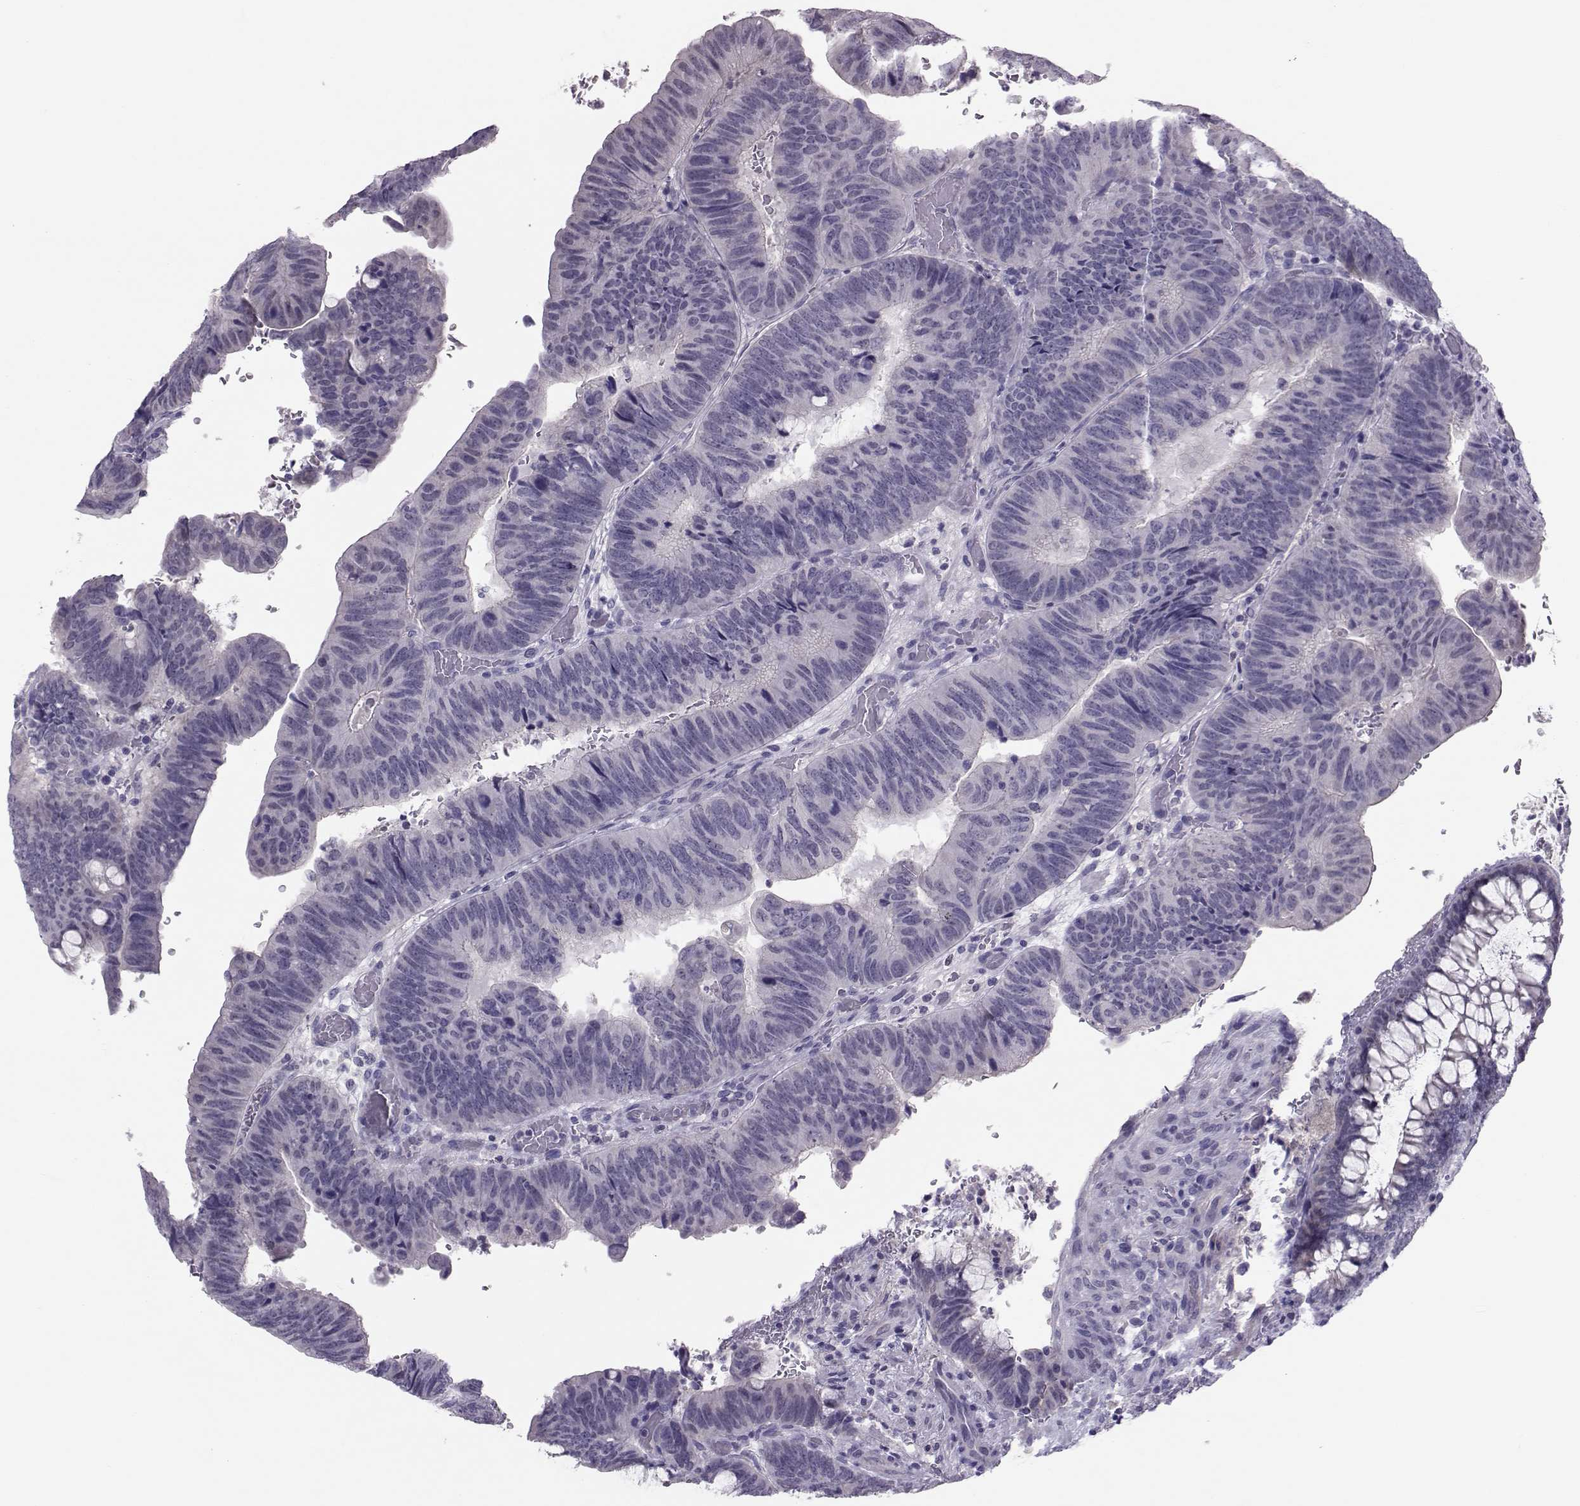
{"staining": {"intensity": "negative", "quantity": "none", "location": "none"}, "tissue": "colorectal cancer", "cell_type": "Tumor cells", "image_type": "cancer", "snomed": [{"axis": "morphology", "description": "Normal tissue, NOS"}, {"axis": "morphology", "description": "Adenocarcinoma, NOS"}, {"axis": "topography", "description": "Rectum"}], "caption": "Tumor cells show no significant staining in colorectal adenocarcinoma.", "gene": "DNAAF1", "patient": {"sex": "male", "age": 92}}